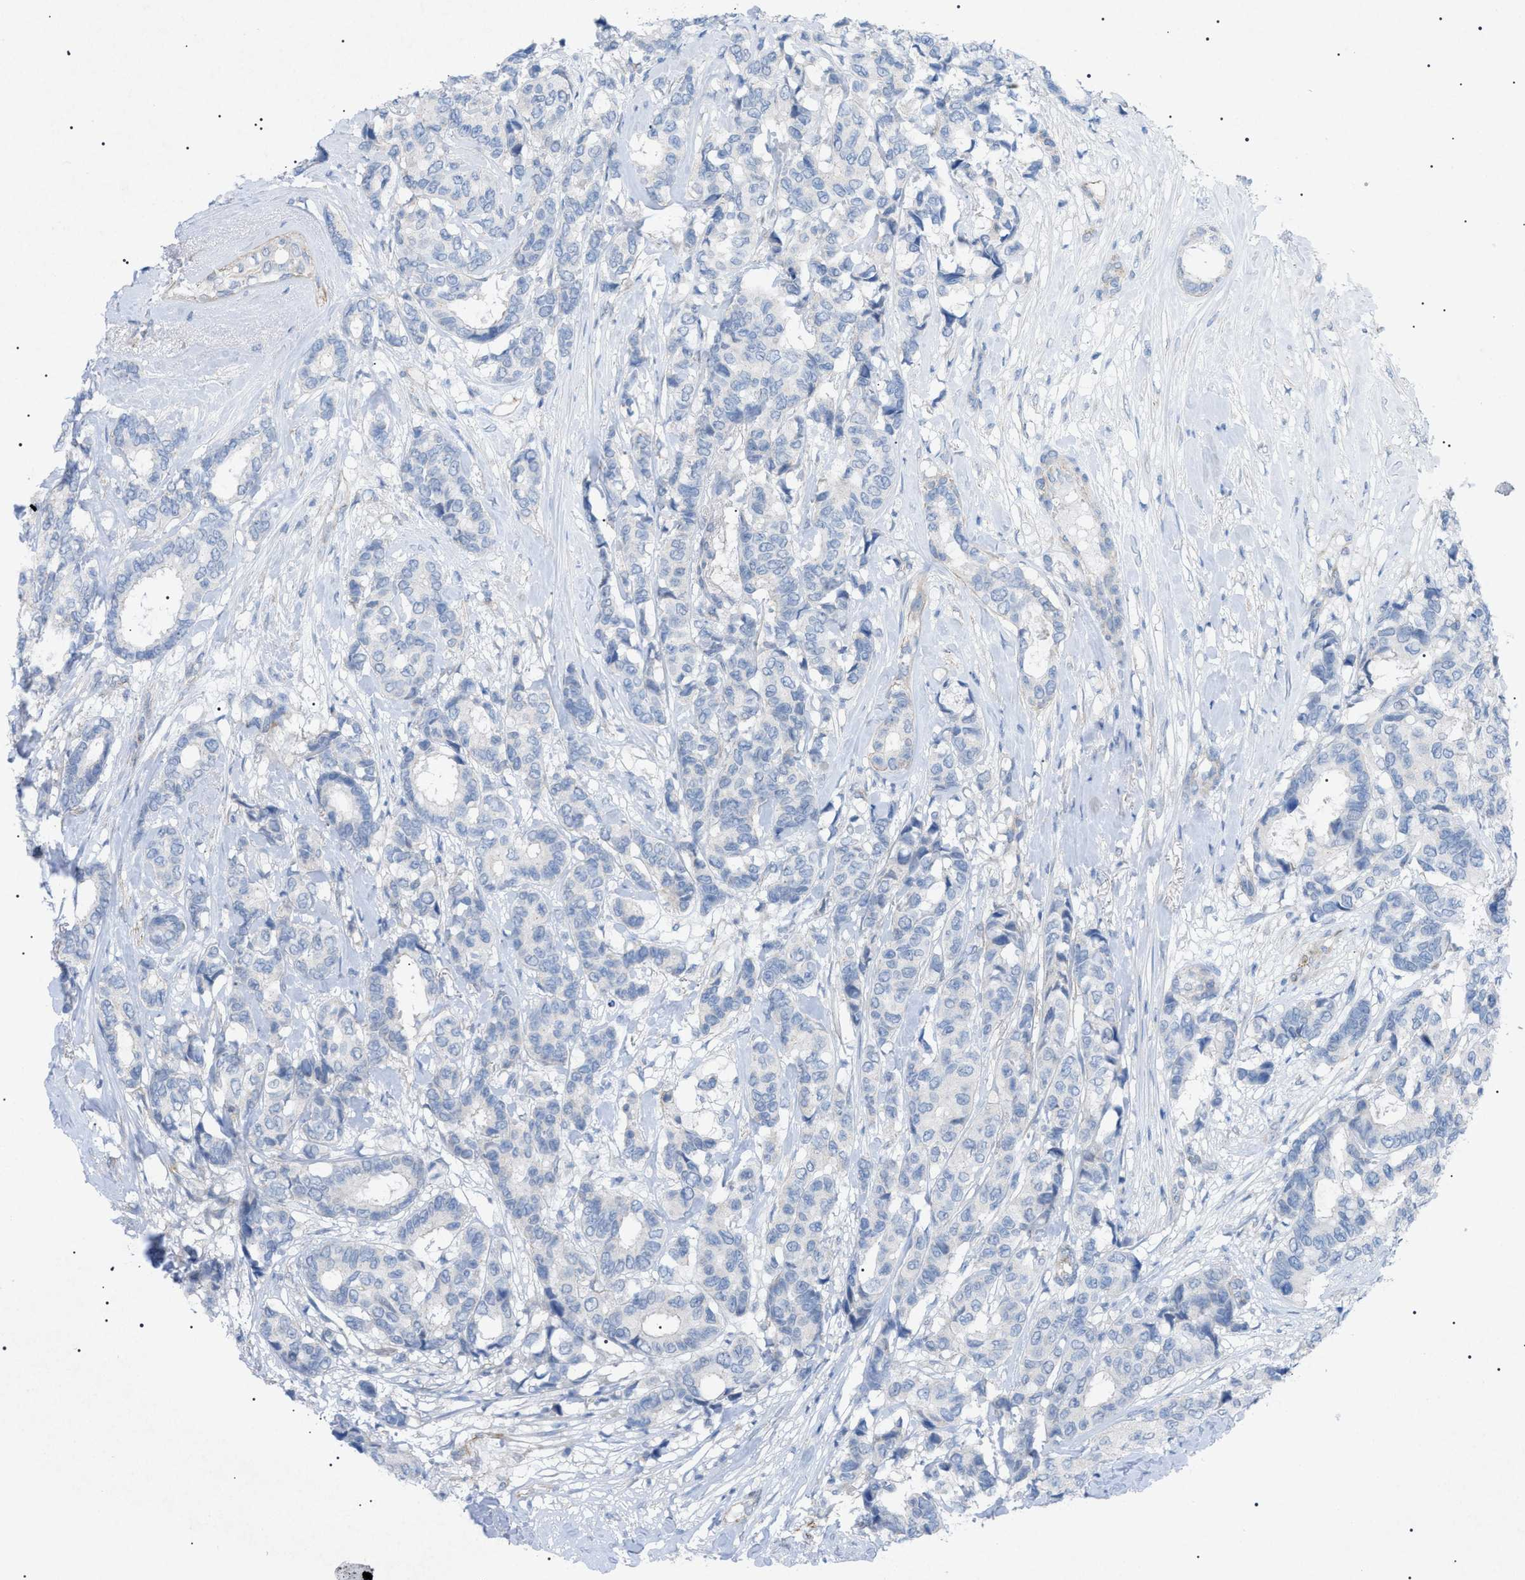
{"staining": {"intensity": "negative", "quantity": "none", "location": "none"}, "tissue": "breast cancer", "cell_type": "Tumor cells", "image_type": "cancer", "snomed": [{"axis": "morphology", "description": "Duct carcinoma"}, {"axis": "topography", "description": "Breast"}], "caption": "Immunohistochemistry micrograph of infiltrating ductal carcinoma (breast) stained for a protein (brown), which displays no expression in tumor cells. The staining is performed using DAB (3,3'-diaminobenzidine) brown chromogen with nuclei counter-stained in using hematoxylin.", "gene": "ADAMTS1", "patient": {"sex": "female", "age": 87}}